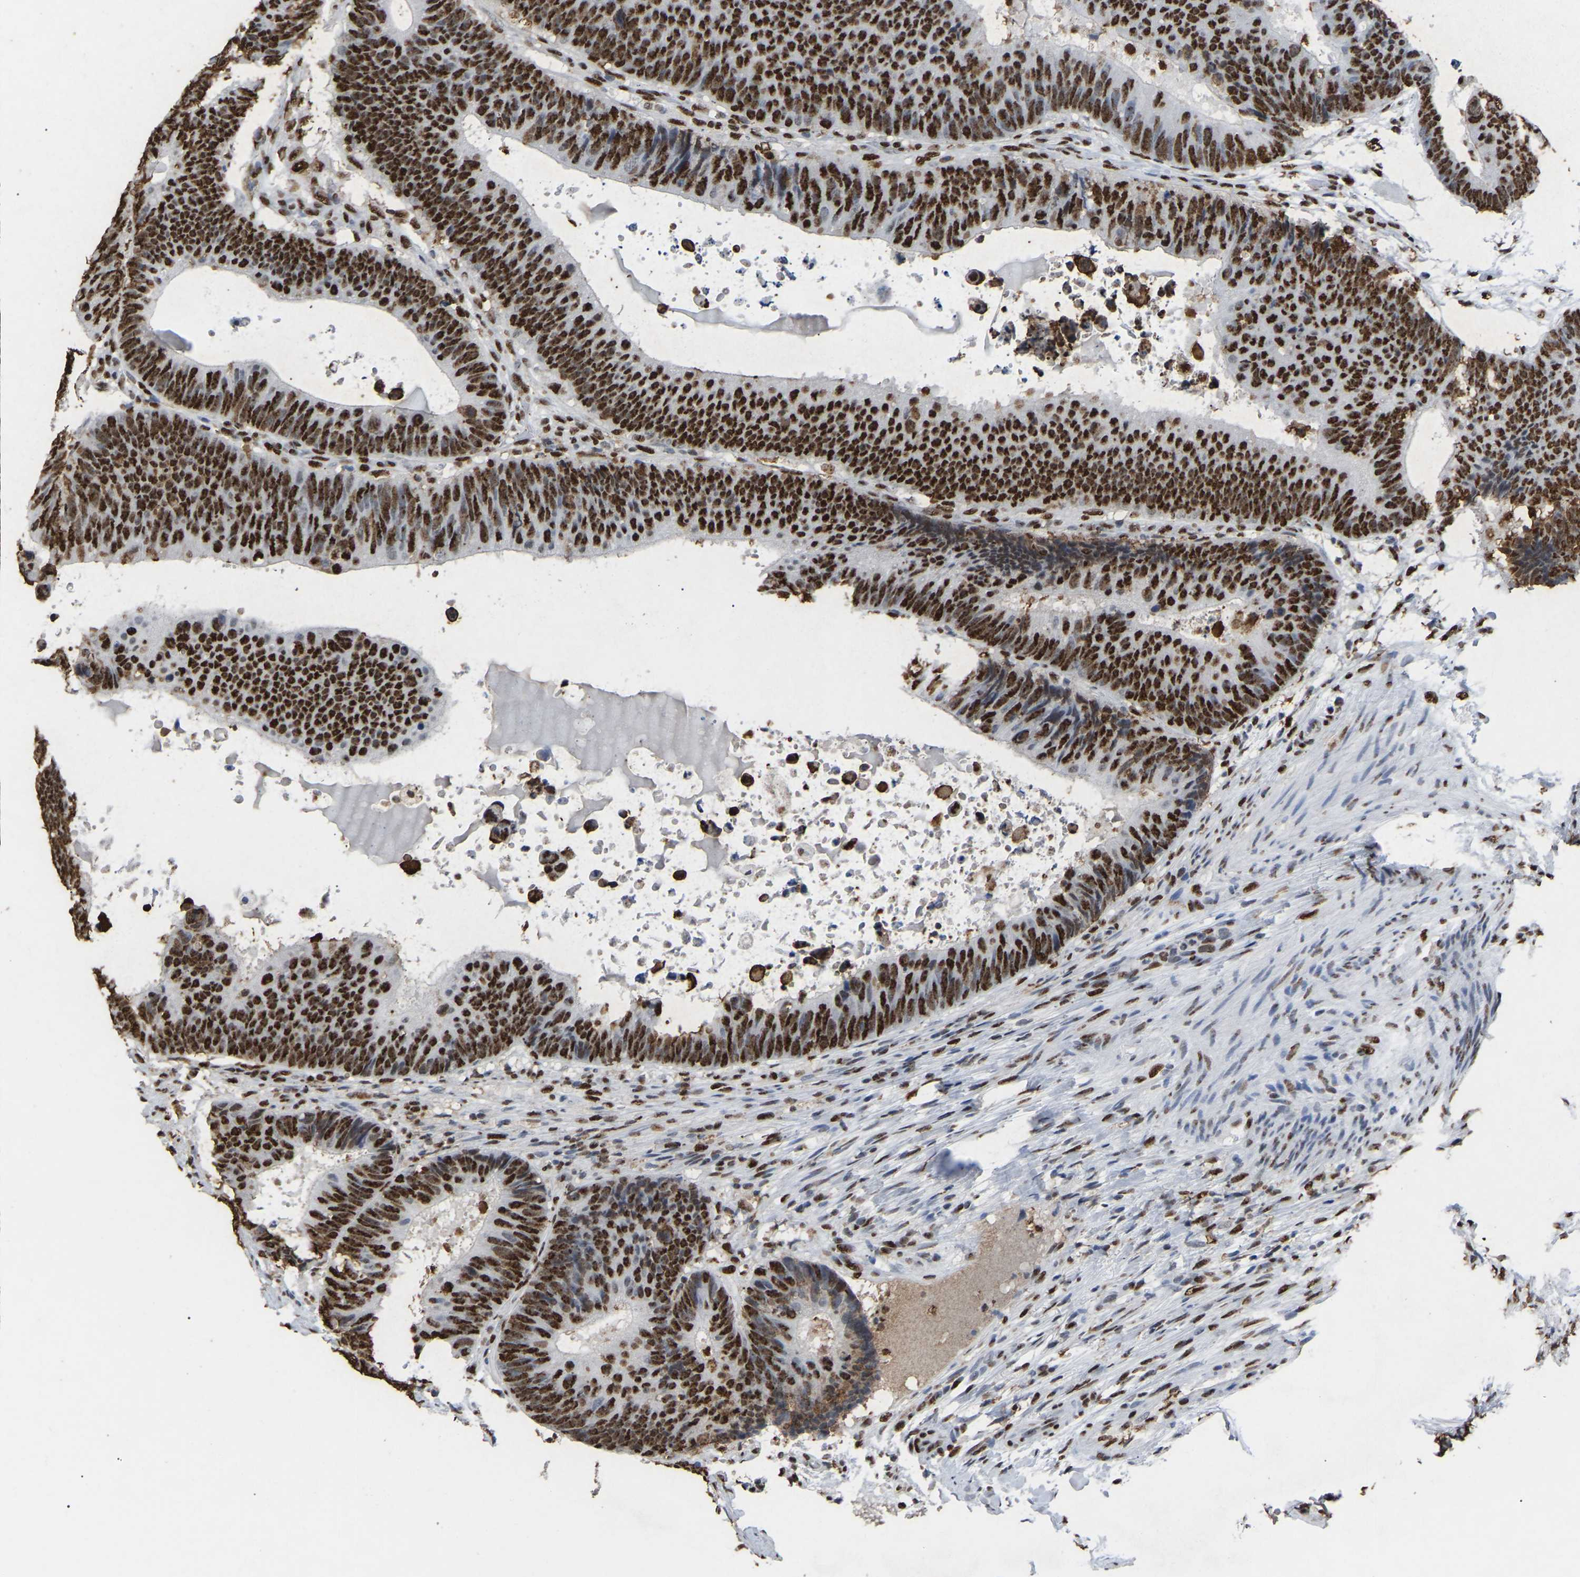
{"staining": {"intensity": "strong", "quantity": ">75%", "location": "nuclear"}, "tissue": "colorectal cancer", "cell_type": "Tumor cells", "image_type": "cancer", "snomed": [{"axis": "morphology", "description": "Adenocarcinoma, NOS"}, {"axis": "topography", "description": "Colon"}], "caption": "This image shows colorectal adenocarcinoma stained with immunohistochemistry to label a protein in brown. The nuclear of tumor cells show strong positivity for the protein. Nuclei are counter-stained blue.", "gene": "RBL2", "patient": {"sex": "male", "age": 56}}